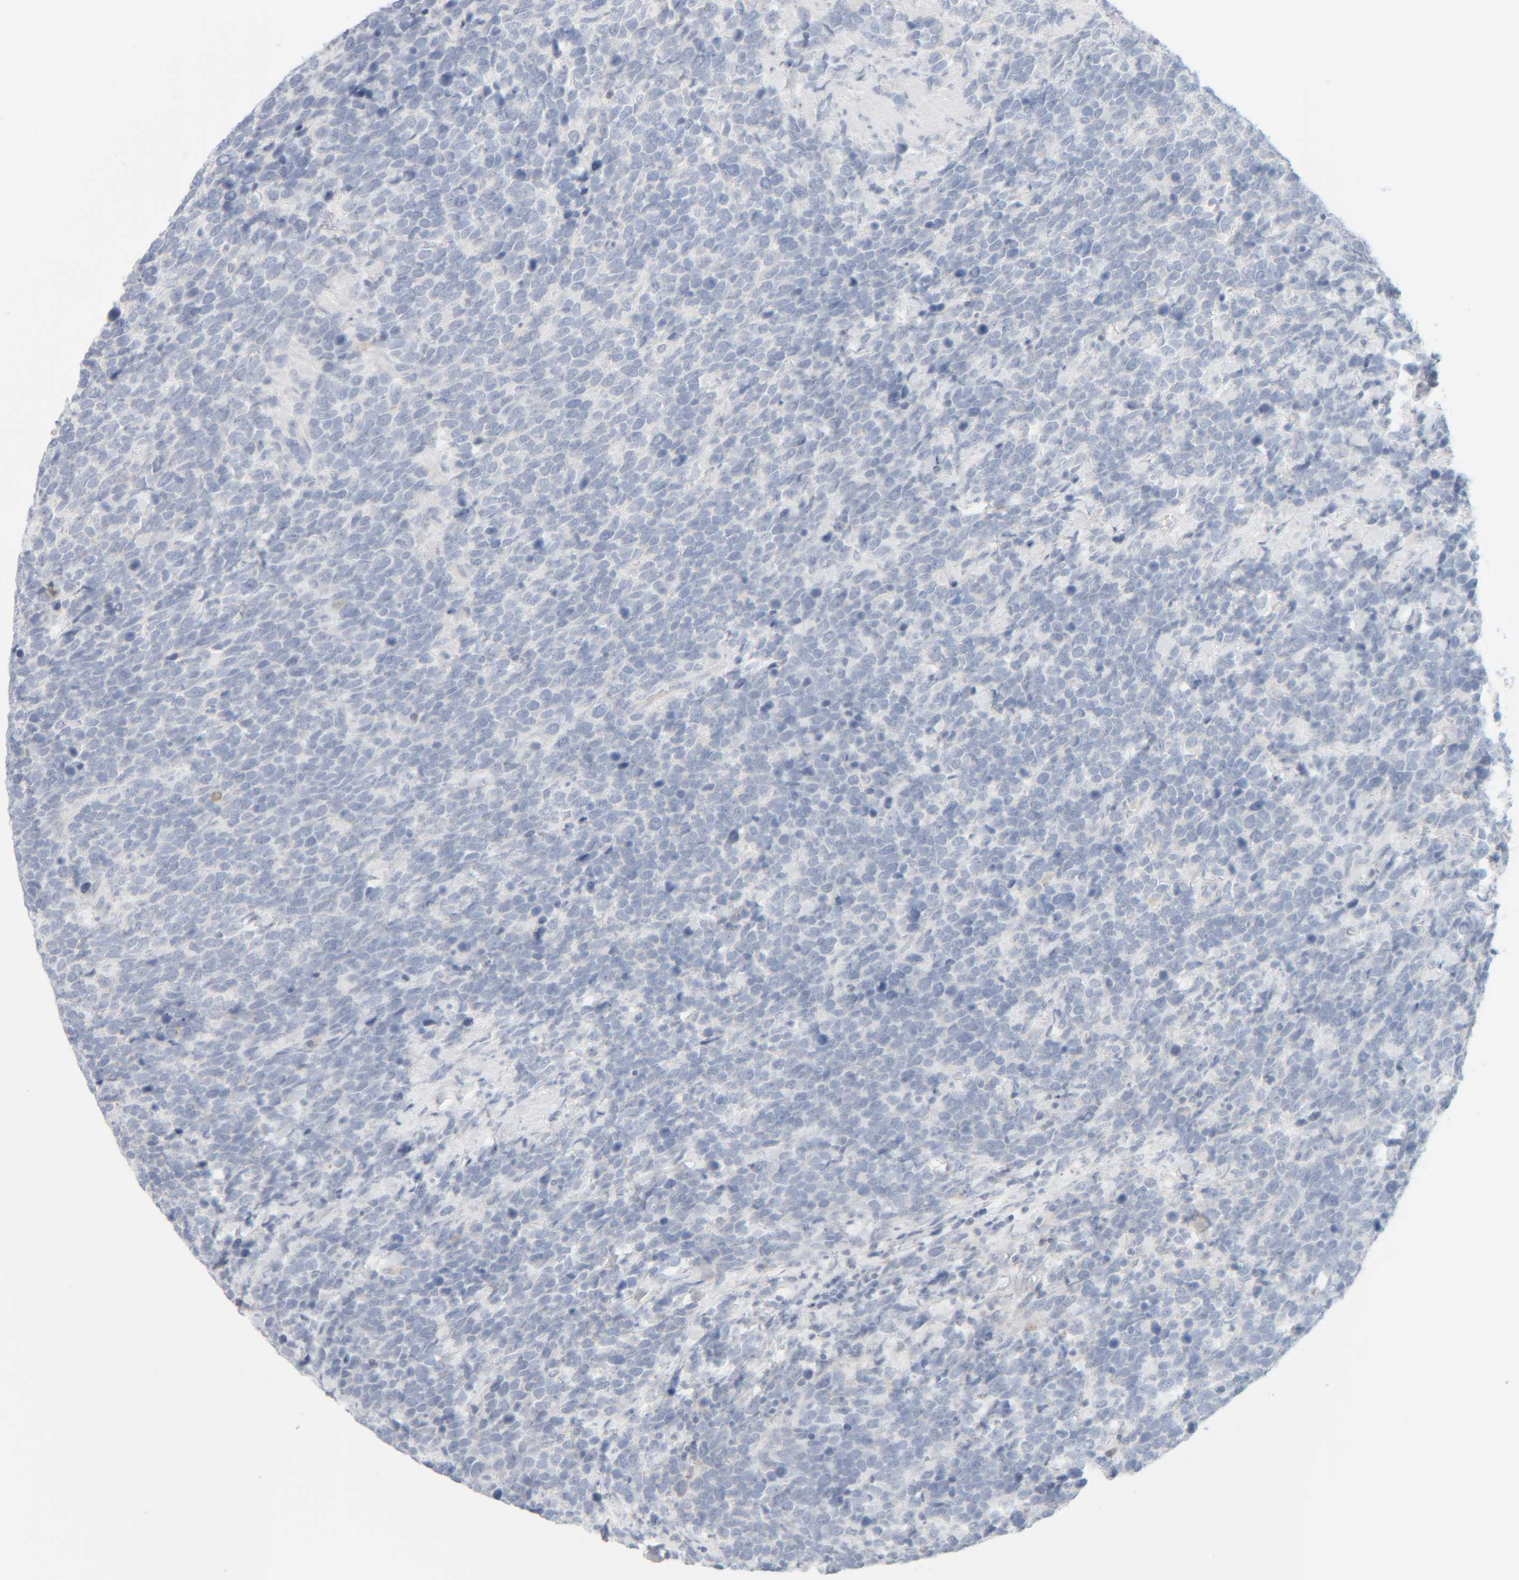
{"staining": {"intensity": "negative", "quantity": "none", "location": "none"}, "tissue": "urothelial cancer", "cell_type": "Tumor cells", "image_type": "cancer", "snomed": [{"axis": "morphology", "description": "Urothelial carcinoma, High grade"}, {"axis": "topography", "description": "Urinary bladder"}], "caption": "Immunohistochemistry (IHC) of human urothelial cancer exhibits no expression in tumor cells.", "gene": "RIDA", "patient": {"sex": "female", "age": 82}}